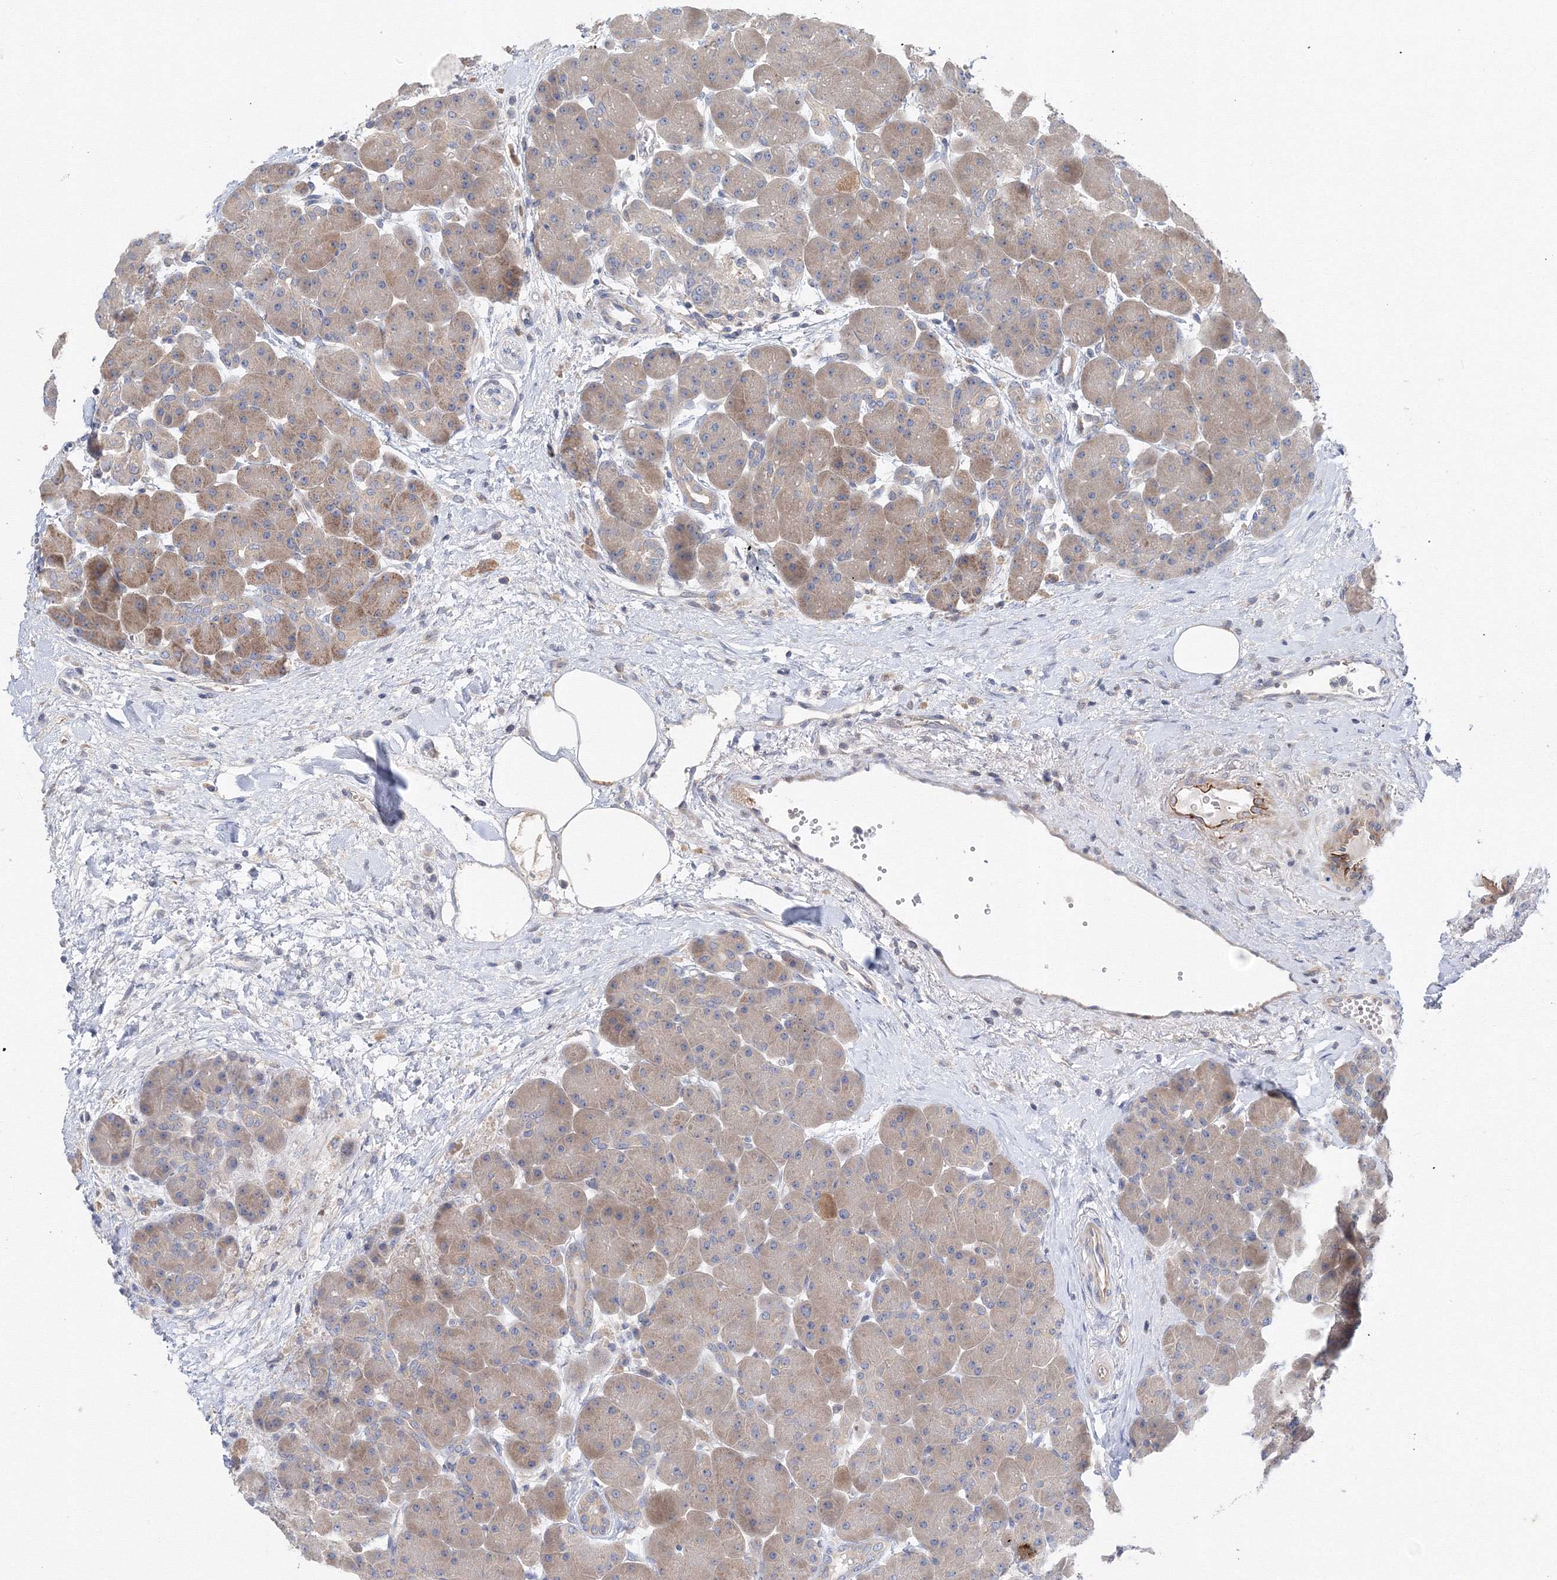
{"staining": {"intensity": "weak", "quantity": ">75%", "location": "cytoplasmic/membranous"}, "tissue": "pancreas", "cell_type": "Exocrine glandular cells", "image_type": "normal", "snomed": [{"axis": "morphology", "description": "Normal tissue, NOS"}, {"axis": "topography", "description": "Pancreas"}], "caption": "Exocrine glandular cells demonstrate weak cytoplasmic/membranous staining in about >75% of cells in normal pancreas.", "gene": "DIS3L2", "patient": {"sex": "male", "age": 66}}